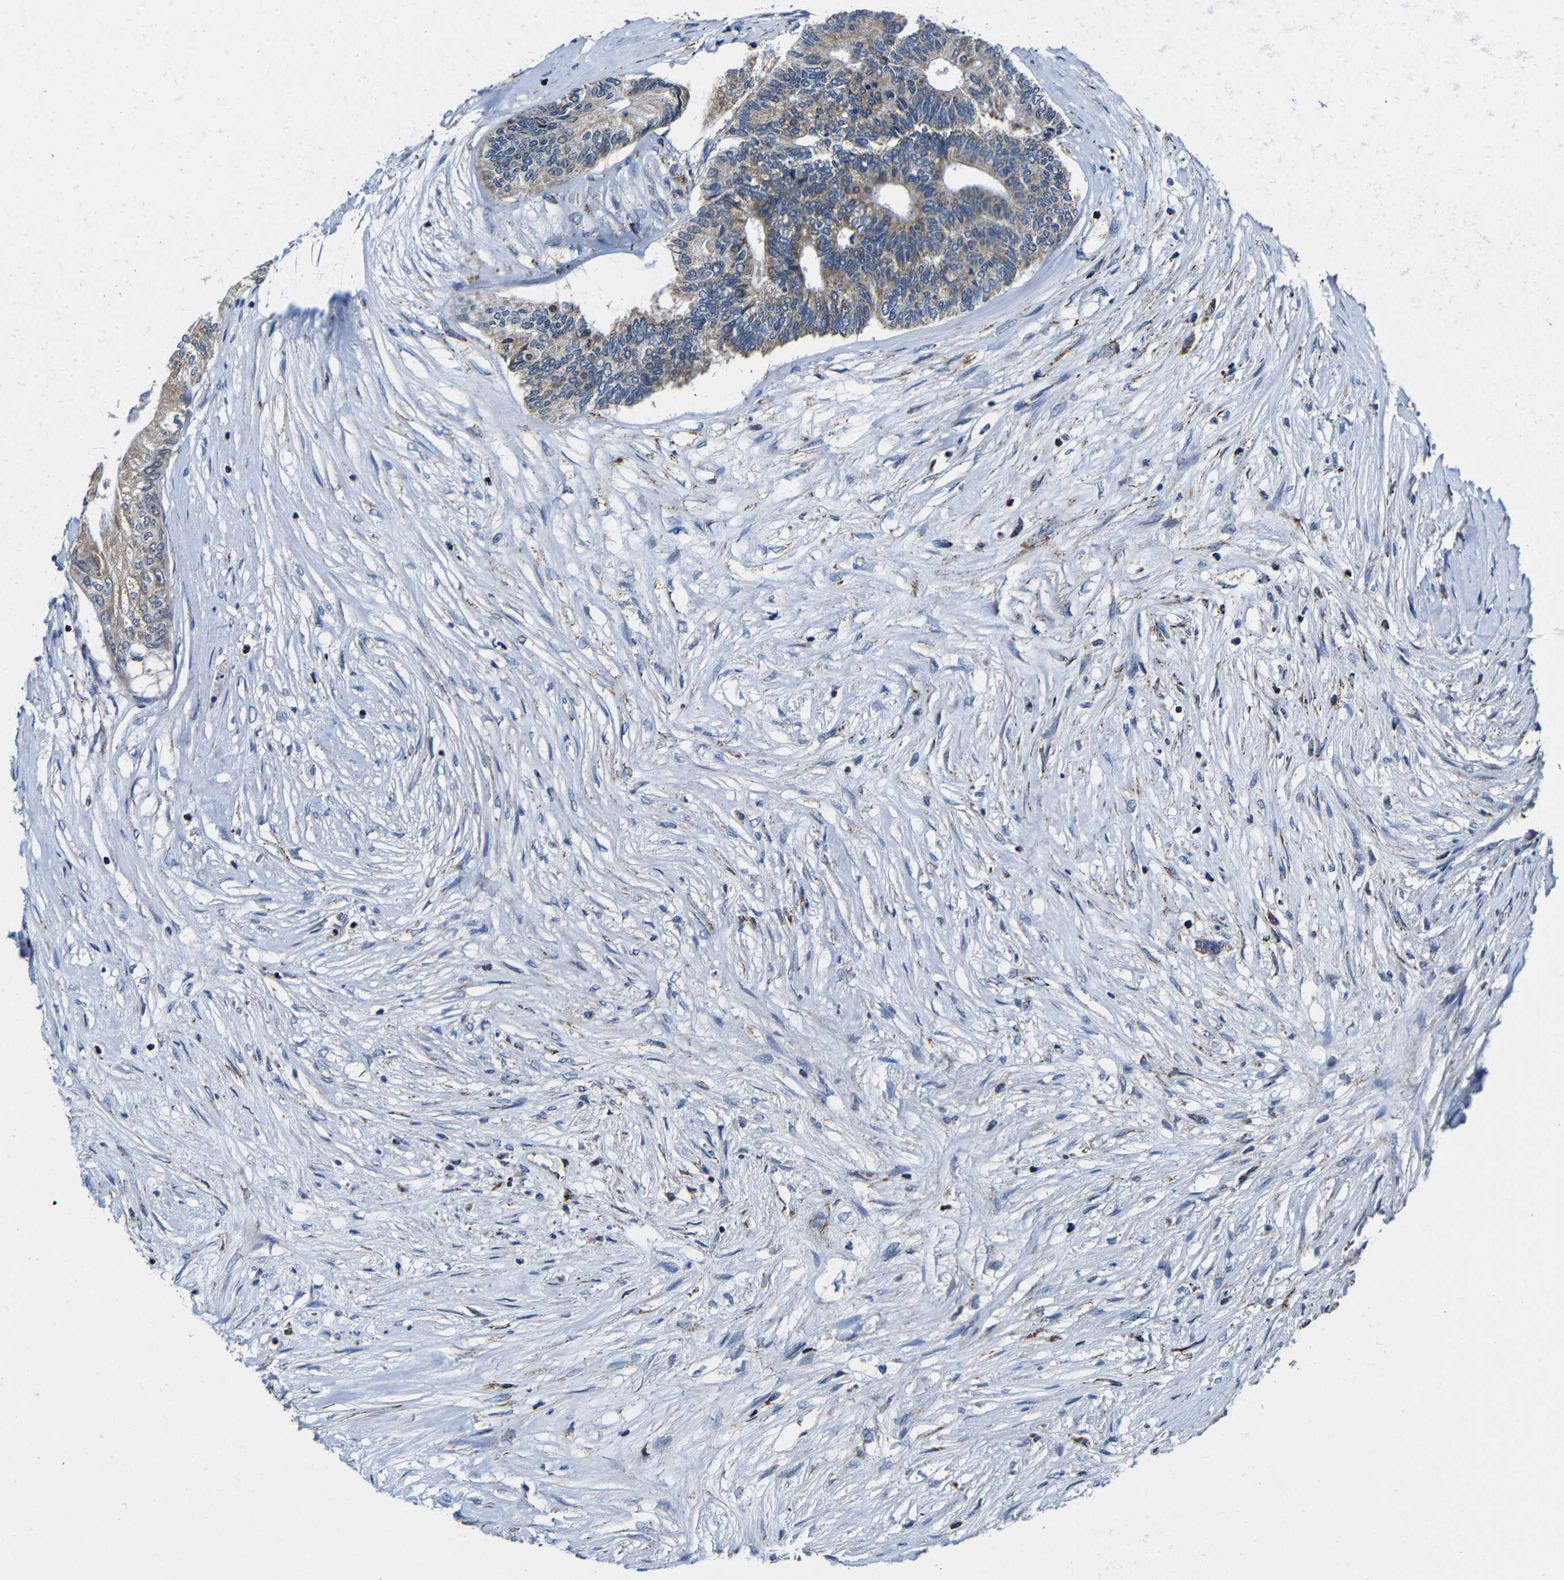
{"staining": {"intensity": "moderate", "quantity": ">75%", "location": "cytoplasmic/membranous"}, "tissue": "colorectal cancer", "cell_type": "Tumor cells", "image_type": "cancer", "snomed": [{"axis": "morphology", "description": "Adenocarcinoma, NOS"}, {"axis": "topography", "description": "Rectum"}], "caption": "A high-resolution photomicrograph shows IHC staining of colorectal cancer (adenocarcinoma), which exhibits moderate cytoplasmic/membranous positivity in about >75% of tumor cells. Immunohistochemistry (ihc) stains the protein of interest in brown and the nuclei are stained blue.", "gene": "CA5B", "patient": {"sex": "male", "age": 63}}